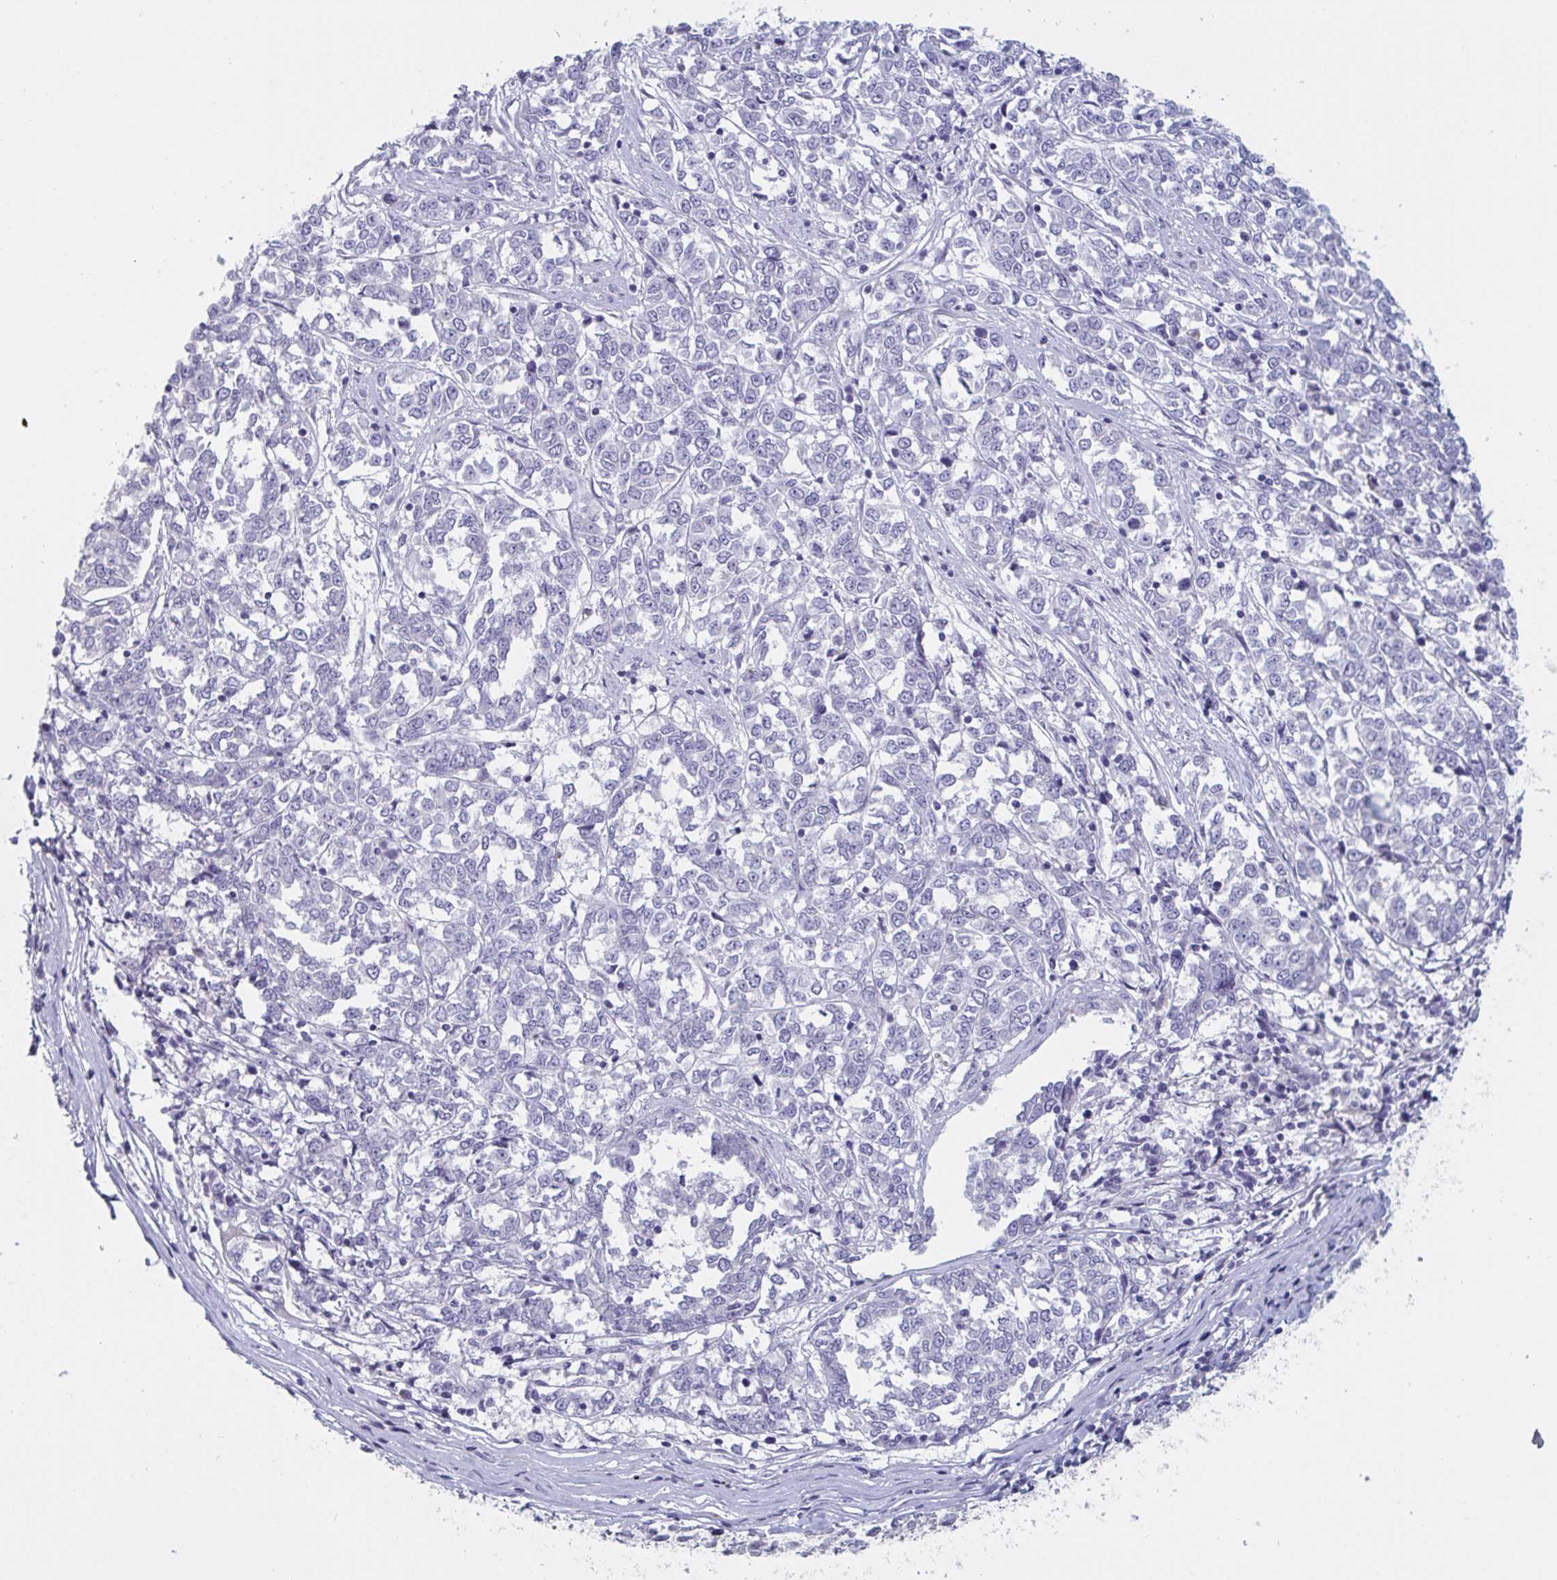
{"staining": {"intensity": "negative", "quantity": "none", "location": "none"}, "tissue": "melanoma", "cell_type": "Tumor cells", "image_type": "cancer", "snomed": [{"axis": "morphology", "description": "Malignant melanoma, NOS"}, {"axis": "topography", "description": "Skin"}], "caption": "Tumor cells show no significant expression in melanoma.", "gene": "NDUFC2", "patient": {"sex": "female", "age": 72}}